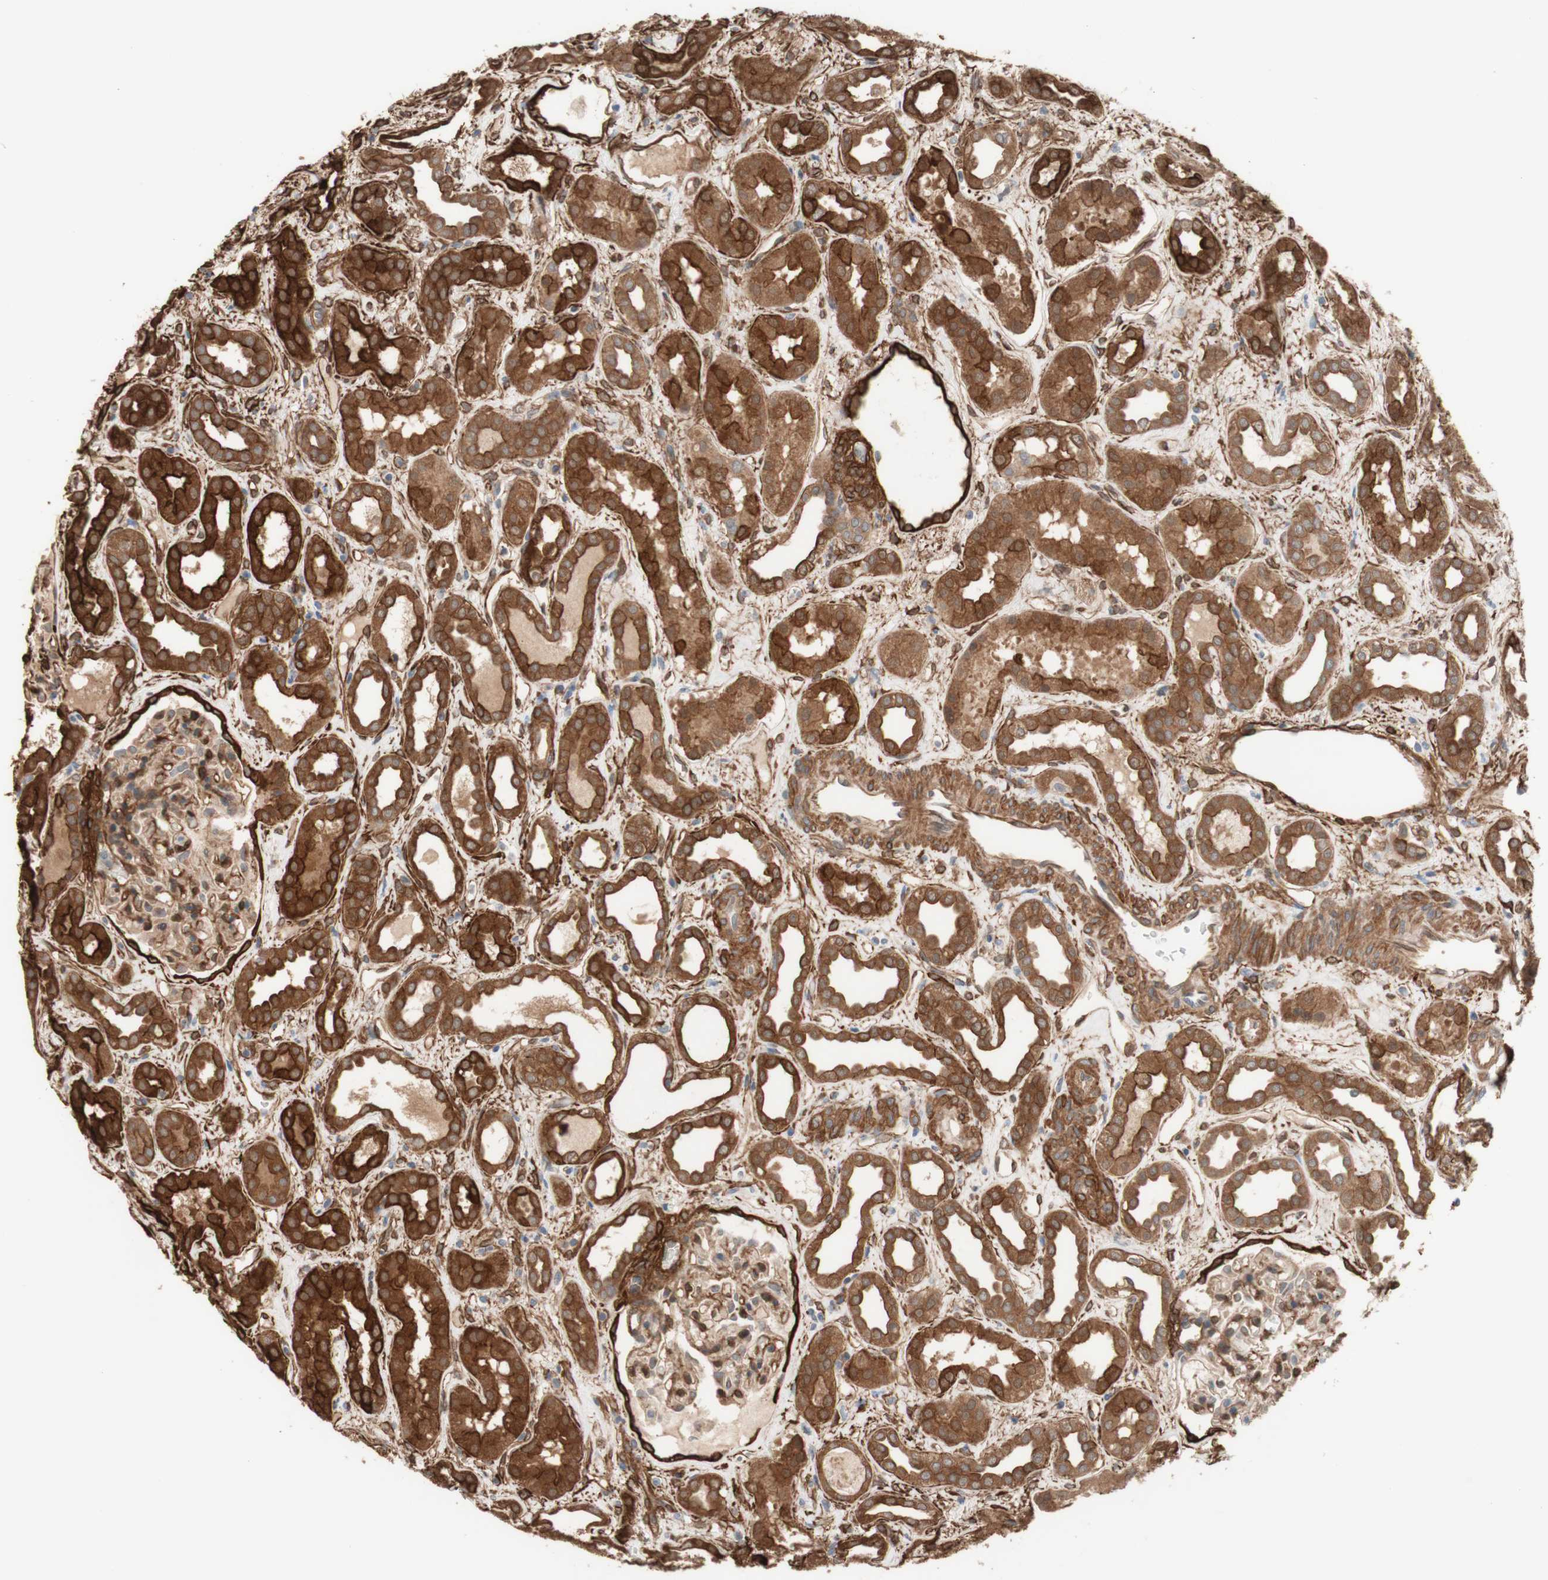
{"staining": {"intensity": "moderate", "quantity": ">75%", "location": "cytoplasmic/membranous"}, "tissue": "kidney", "cell_type": "Cells in glomeruli", "image_type": "normal", "snomed": [{"axis": "morphology", "description": "Normal tissue, NOS"}, {"axis": "topography", "description": "Kidney"}], "caption": "Immunohistochemical staining of unremarkable human kidney demonstrates moderate cytoplasmic/membranous protein expression in approximately >75% of cells in glomeruli.", "gene": "CNN3", "patient": {"sex": "male", "age": 59}}